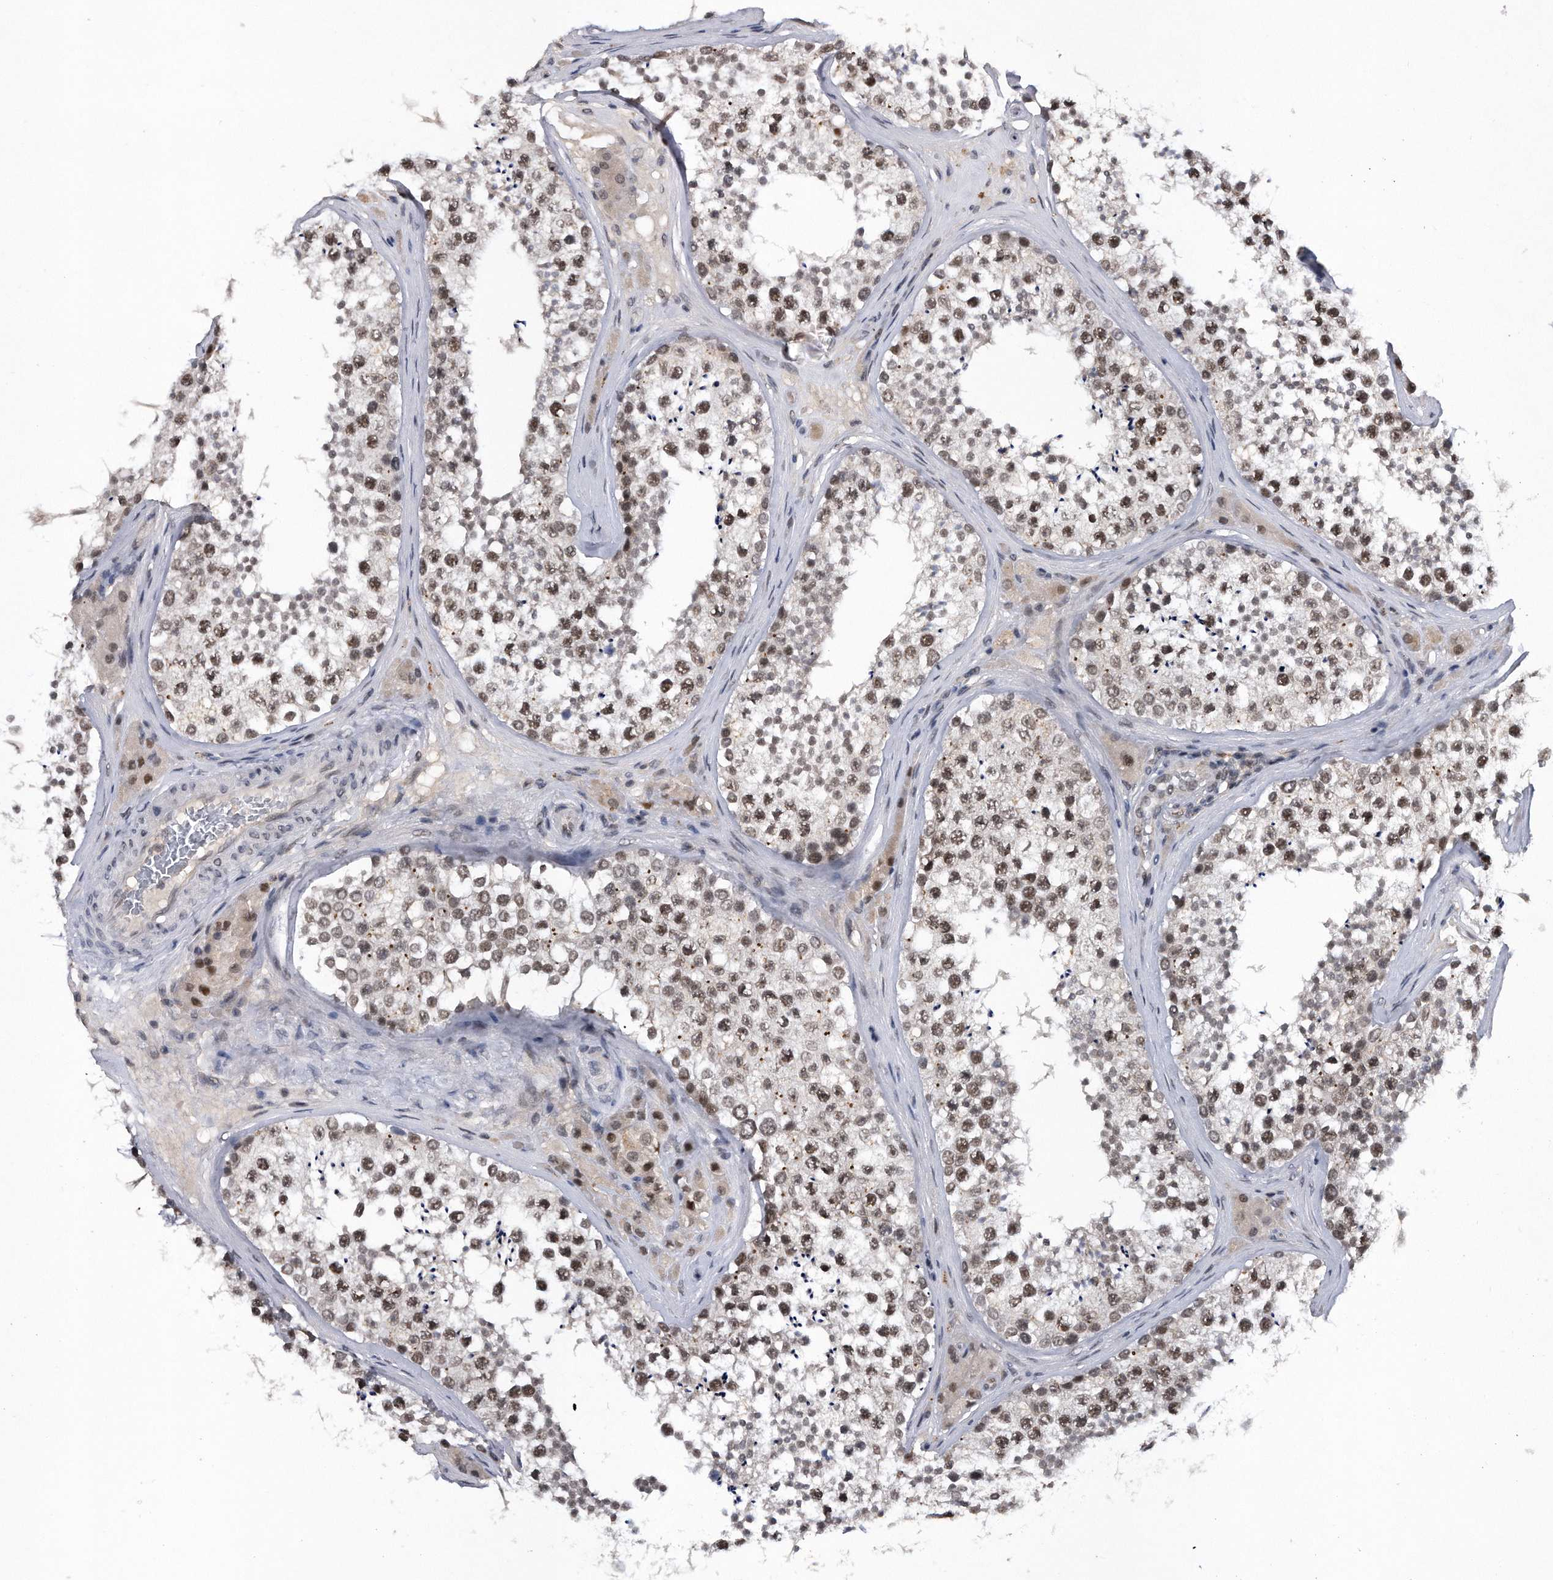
{"staining": {"intensity": "moderate", "quantity": ">75%", "location": "nuclear"}, "tissue": "testis", "cell_type": "Cells in seminiferous ducts", "image_type": "normal", "snomed": [{"axis": "morphology", "description": "Normal tissue, NOS"}, {"axis": "topography", "description": "Testis"}], "caption": "Immunohistochemistry photomicrograph of unremarkable testis: human testis stained using immunohistochemistry displays medium levels of moderate protein expression localized specifically in the nuclear of cells in seminiferous ducts, appearing as a nuclear brown color.", "gene": "VIRMA", "patient": {"sex": "male", "age": 46}}